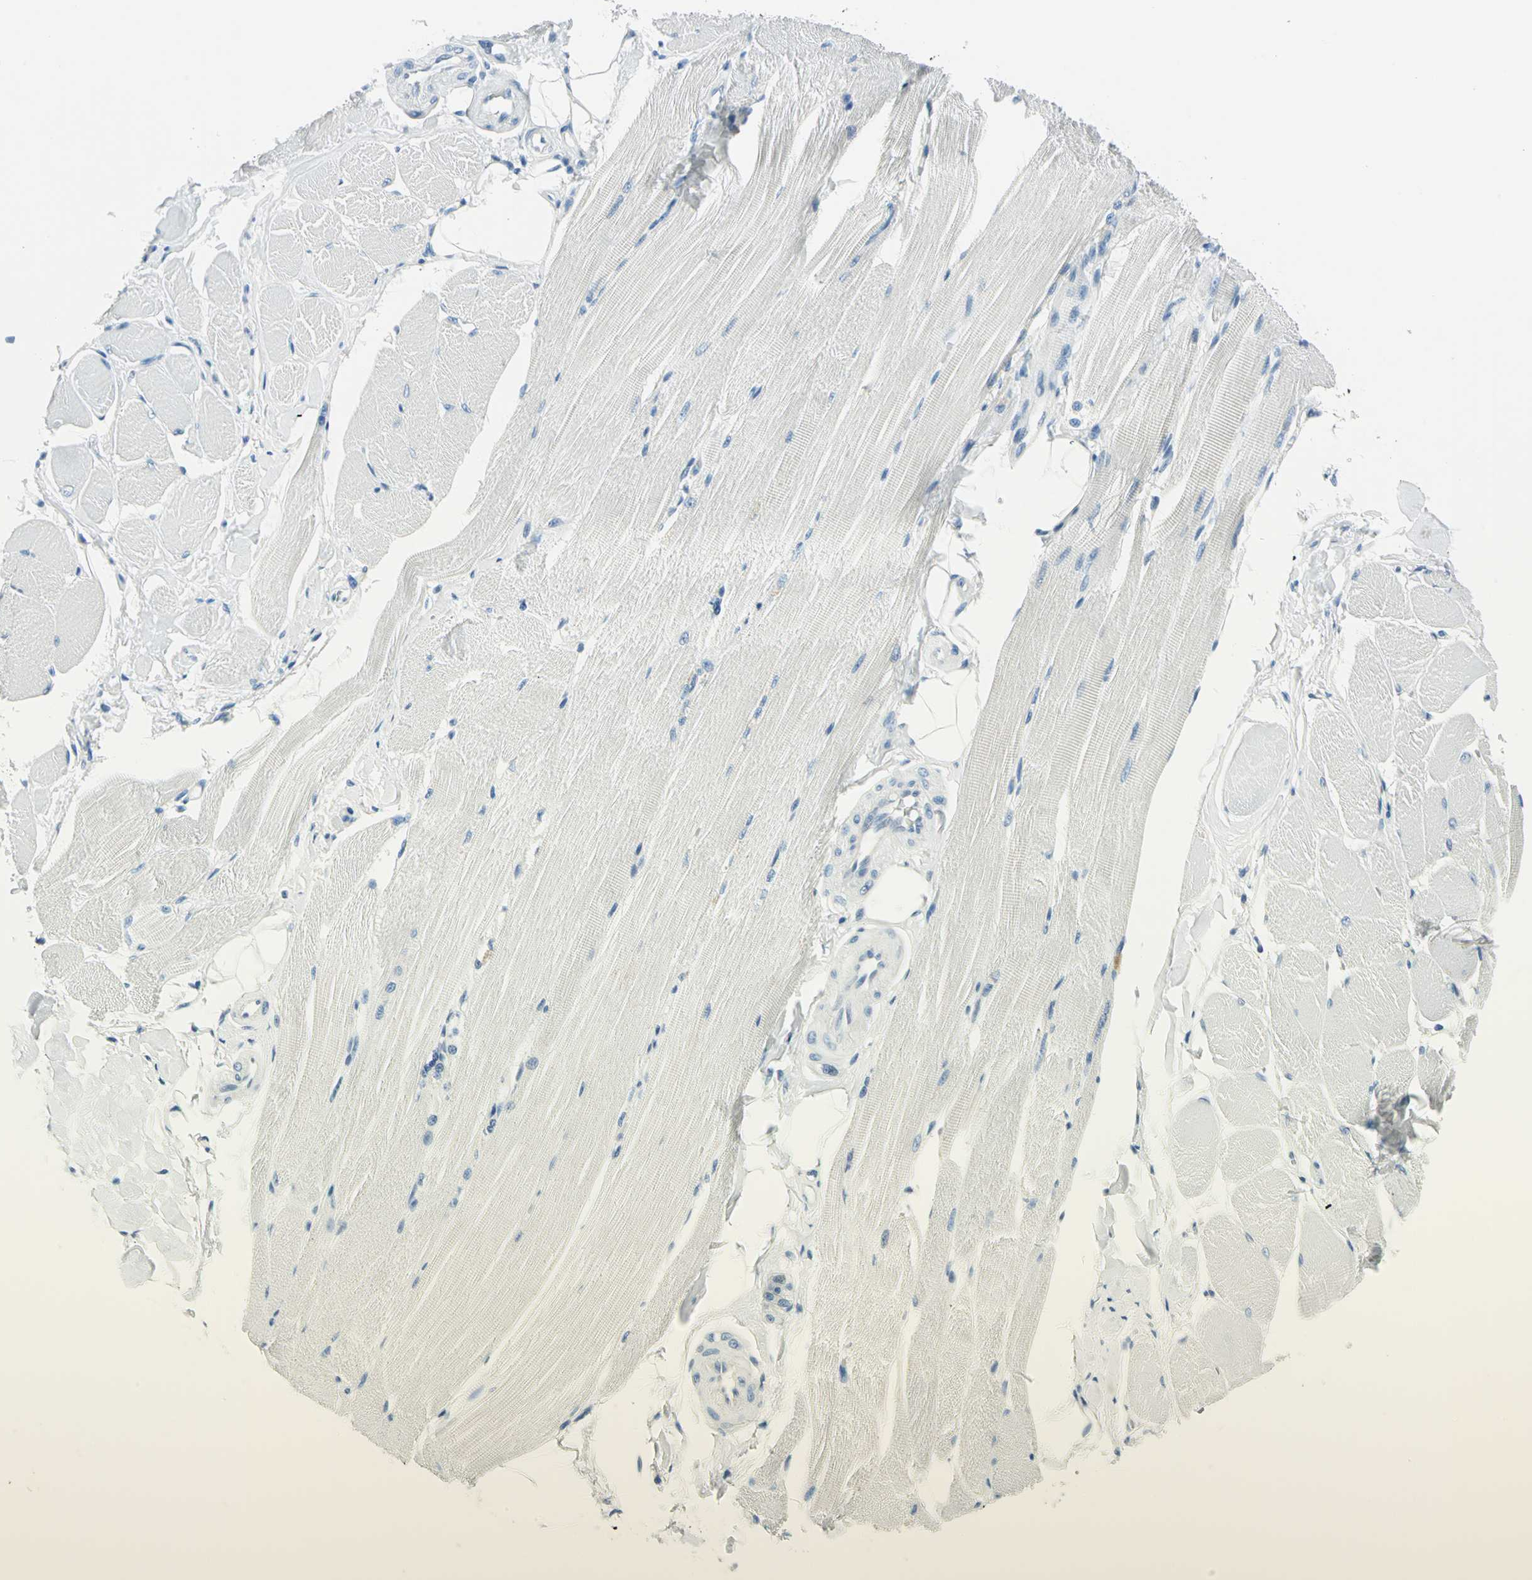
{"staining": {"intensity": "negative", "quantity": "none", "location": "none"}, "tissue": "skeletal muscle", "cell_type": "Myocytes", "image_type": "normal", "snomed": [{"axis": "morphology", "description": "Normal tissue, NOS"}, {"axis": "topography", "description": "Skeletal muscle"}, {"axis": "topography", "description": "Peripheral nerve tissue"}], "caption": "Image shows no protein staining in myocytes of unremarkable skeletal muscle. (DAB immunohistochemistry (IHC) with hematoxylin counter stain).", "gene": "AKR1A1", "patient": {"sex": "female", "age": 84}}